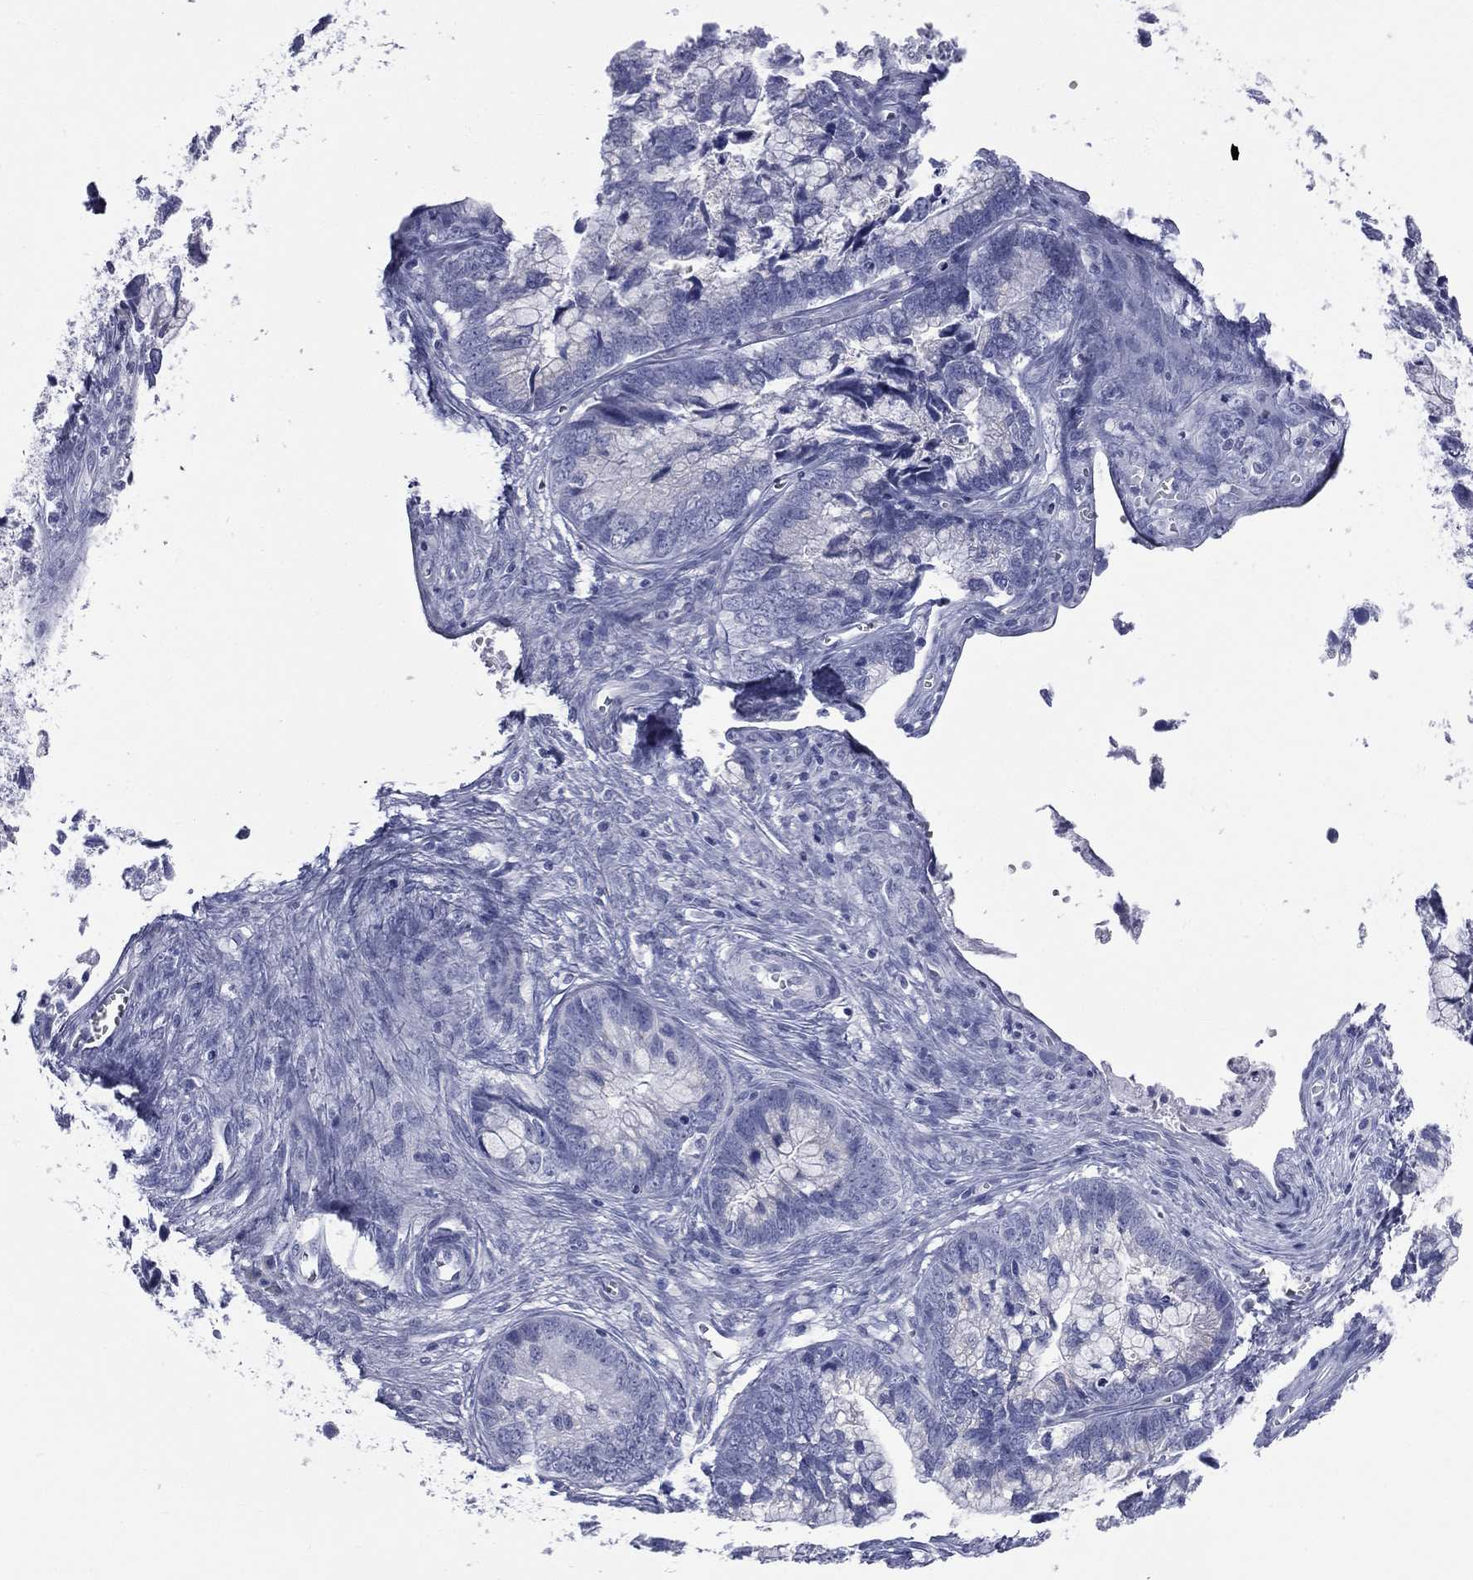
{"staining": {"intensity": "negative", "quantity": "none", "location": "none"}, "tissue": "cervical cancer", "cell_type": "Tumor cells", "image_type": "cancer", "snomed": [{"axis": "morphology", "description": "Adenocarcinoma, NOS"}, {"axis": "topography", "description": "Cervix"}], "caption": "Tumor cells show no significant protein expression in cervical cancer (adenocarcinoma).", "gene": "MLN", "patient": {"sex": "female", "age": 44}}